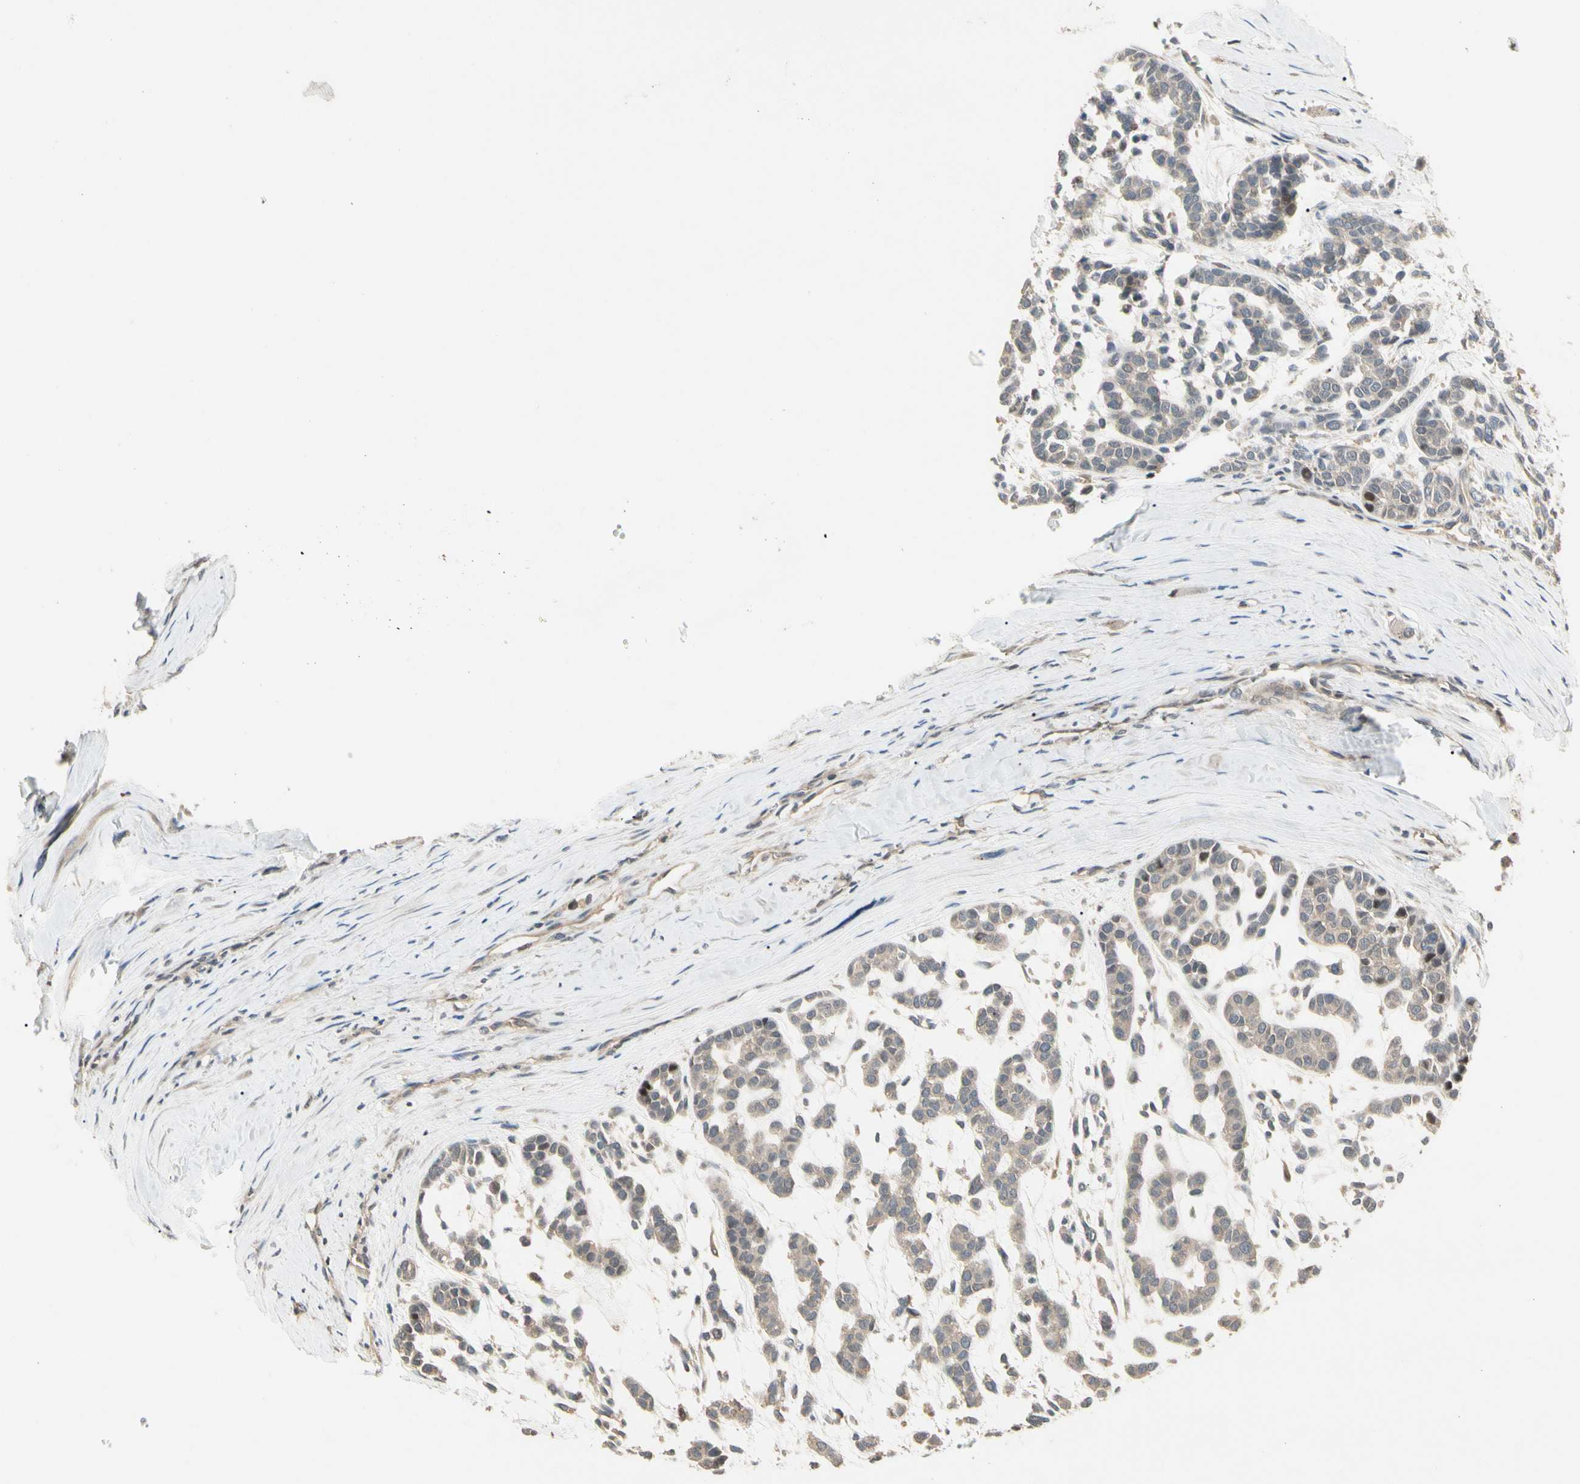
{"staining": {"intensity": "weak", "quantity": ">75%", "location": "cytoplasmic/membranous"}, "tissue": "head and neck cancer", "cell_type": "Tumor cells", "image_type": "cancer", "snomed": [{"axis": "morphology", "description": "Adenocarcinoma, NOS"}, {"axis": "morphology", "description": "Adenoma, NOS"}, {"axis": "topography", "description": "Head-Neck"}], "caption": "Weak cytoplasmic/membranous staining for a protein is seen in about >75% of tumor cells of head and neck cancer using immunohistochemistry (IHC).", "gene": "ATG4C", "patient": {"sex": "female", "age": 55}}